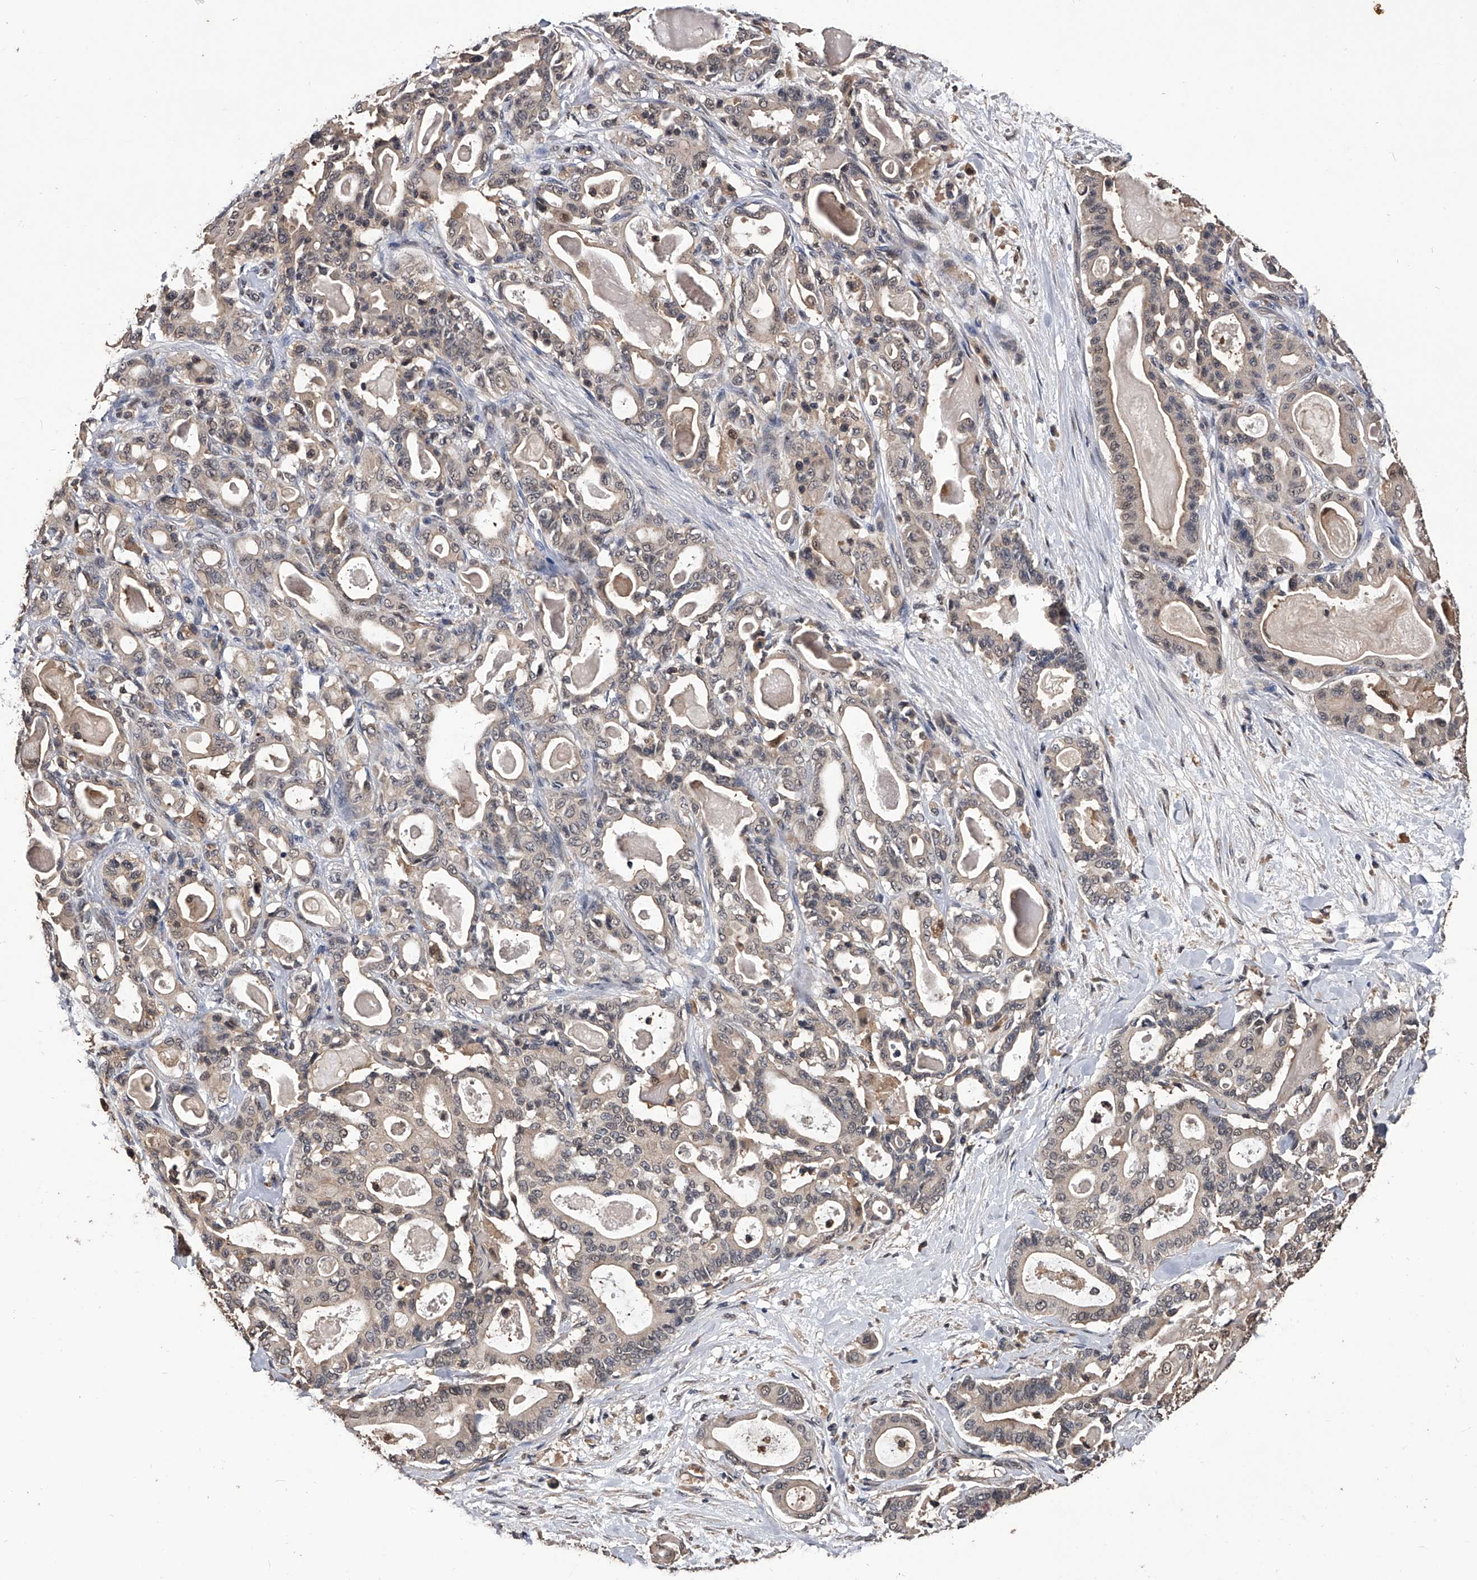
{"staining": {"intensity": "weak", "quantity": "<25%", "location": "cytoplasmic/membranous,nuclear"}, "tissue": "pancreatic cancer", "cell_type": "Tumor cells", "image_type": "cancer", "snomed": [{"axis": "morphology", "description": "Adenocarcinoma, NOS"}, {"axis": "topography", "description": "Pancreas"}], "caption": "Tumor cells show no significant protein staining in adenocarcinoma (pancreatic).", "gene": "EFCAB7", "patient": {"sex": "male", "age": 63}}